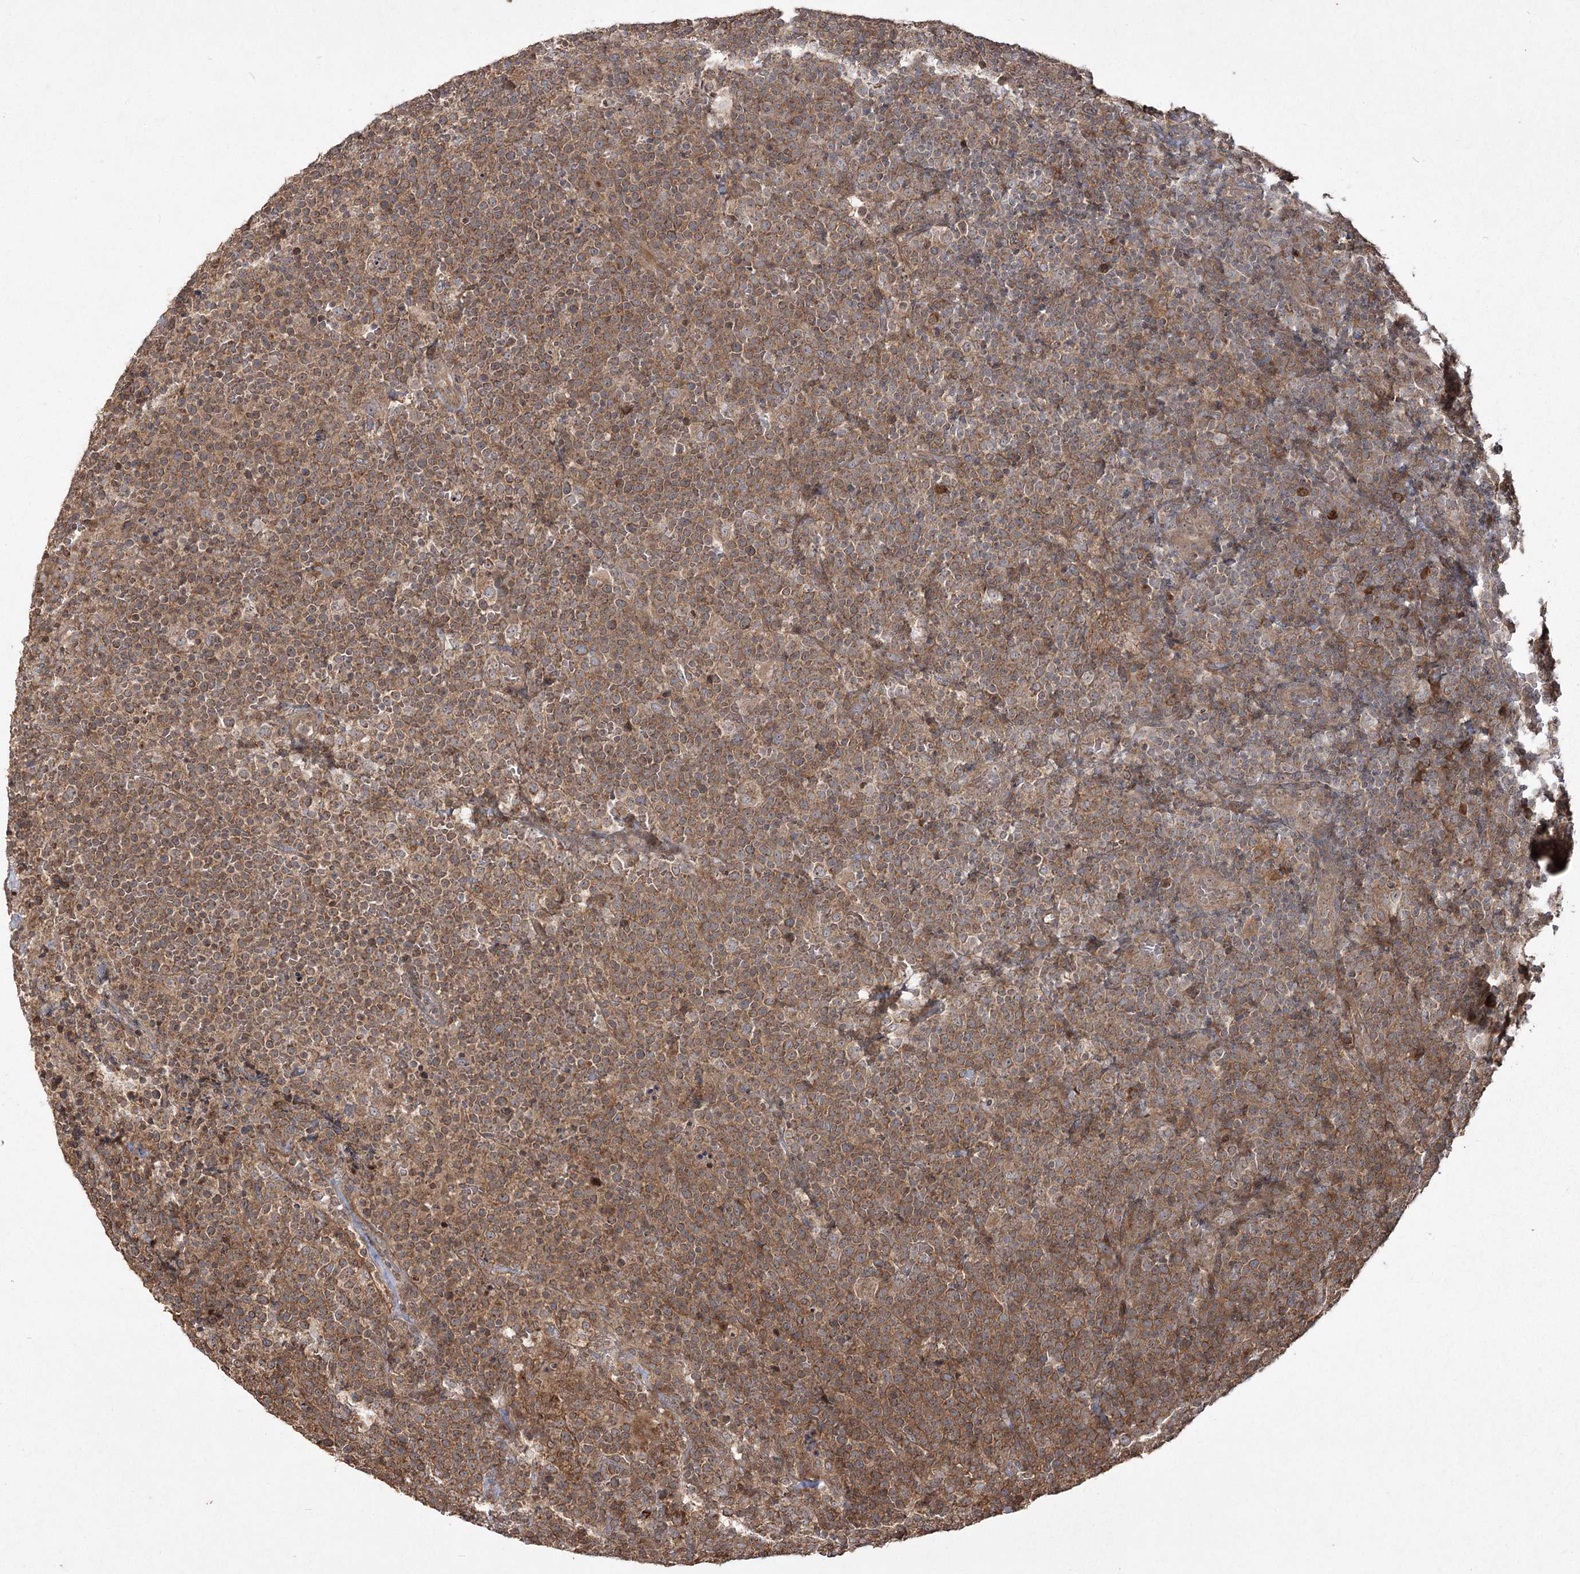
{"staining": {"intensity": "moderate", "quantity": ">75%", "location": "cytoplasmic/membranous"}, "tissue": "lymphoma", "cell_type": "Tumor cells", "image_type": "cancer", "snomed": [{"axis": "morphology", "description": "Malignant lymphoma, non-Hodgkin's type, High grade"}, {"axis": "topography", "description": "Lymph node"}], "caption": "High-magnification brightfield microscopy of high-grade malignant lymphoma, non-Hodgkin's type stained with DAB (3,3'-diaminobenzidine) (brown) and counterstained with hematoxylin (blue). tumor cells exhibit moderate cytoplasmic/membranous staining is seen in approximately>75% of cells.", "gene": "CPLANE1", "patient": {"sex": "male", "age": 61}}